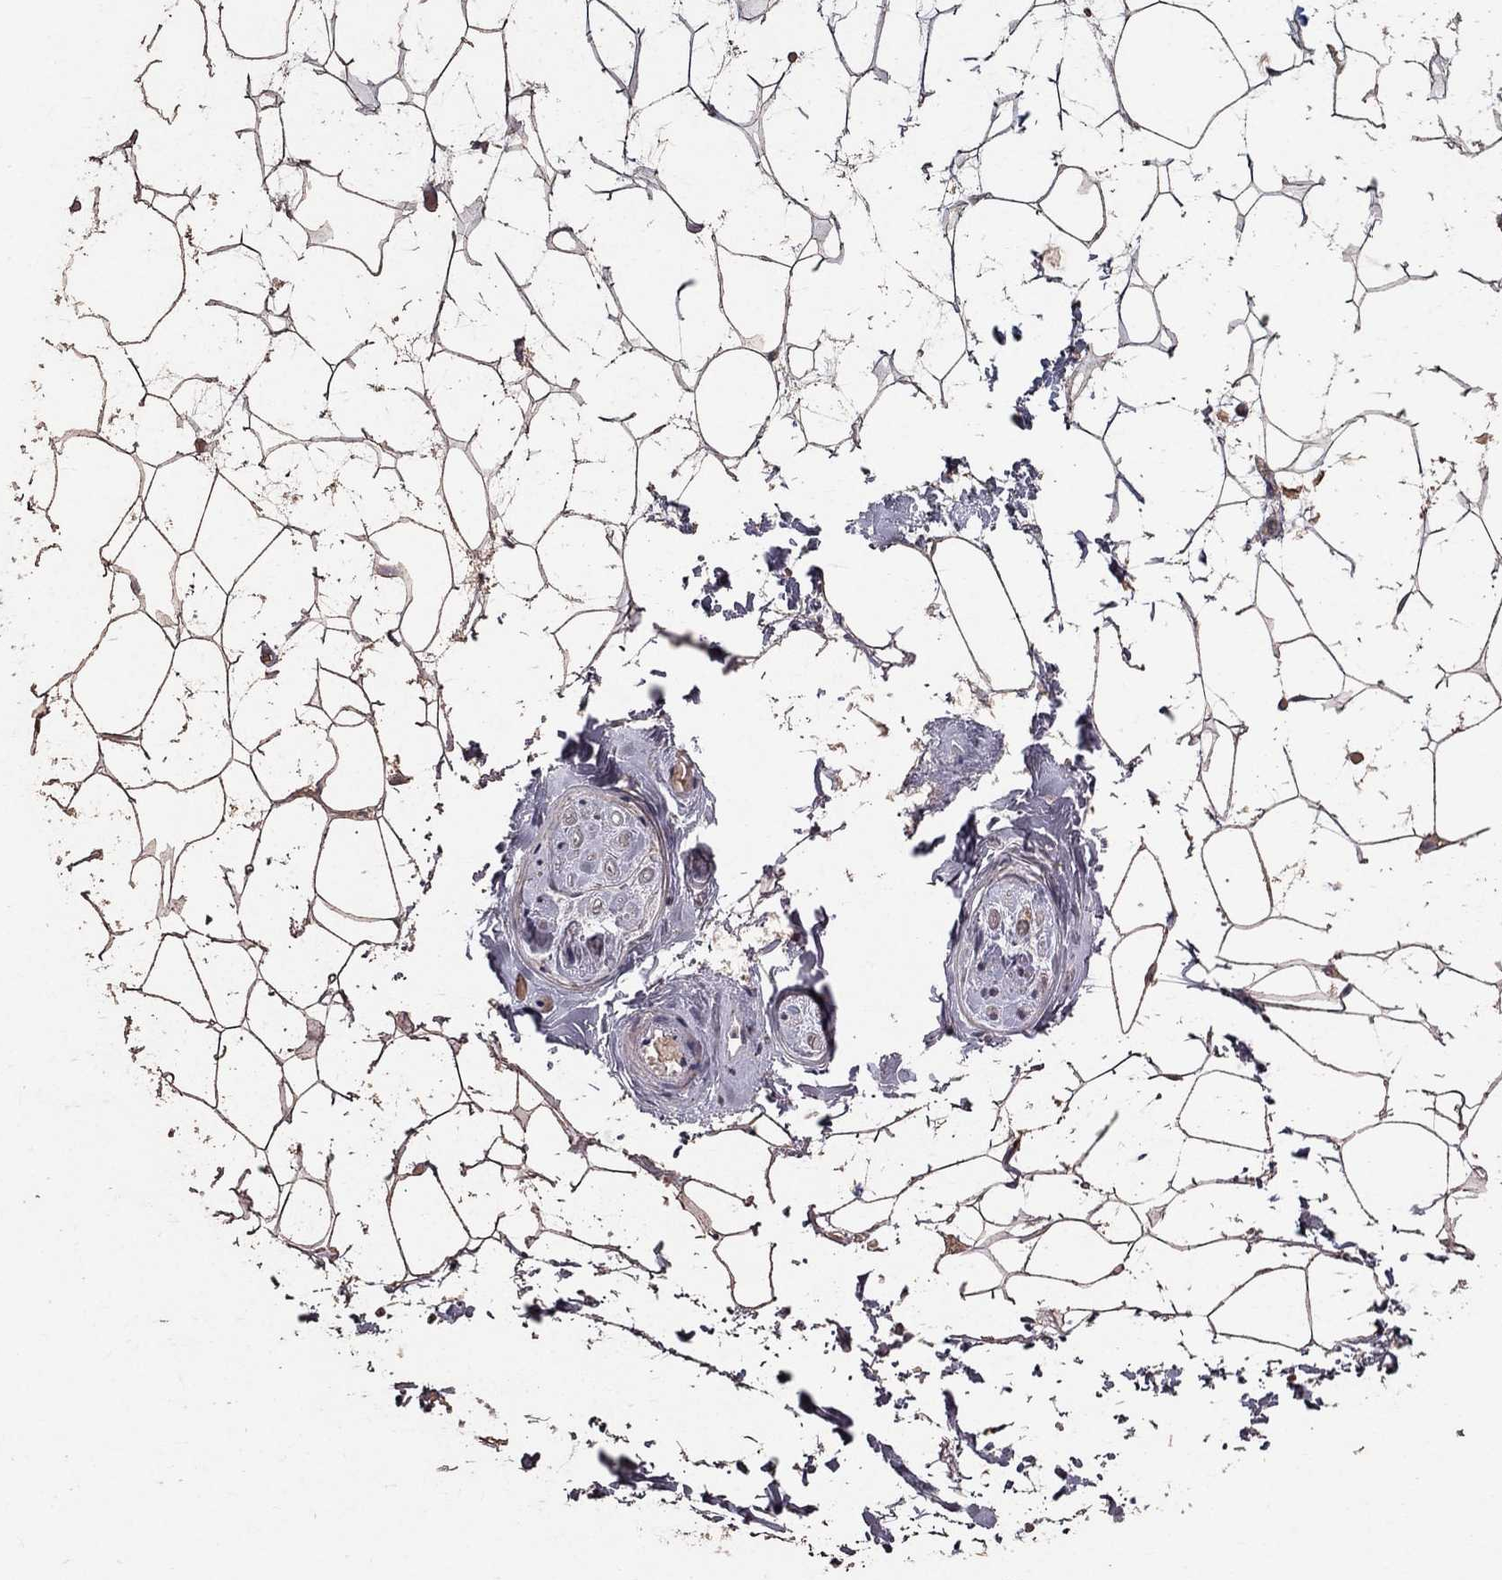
{"staining": {"intensity": "moderate", "quantity": ">75%", "location": "cytoplasmic/membranous"}, "tissue": "adipose tissue", "cell_type": "Adipocytes", "image_type": "normal", "snomed": [{"axis": "morphology", "description": "Normal tissue, NOS"}, {"axis": "topography", "description": "Skin"}, {"axis": "topography", "description": "Peripheral nerve tissue"}], "caption": "This image displays immunohistochemistry (IHC) staining of normal human adipose tissue, with medium moderate cytoplasmic/membranous positivity in approximately >75% of adipocytes.", "gene": "PROZ", "patient": {"sex": "female", "age": 56}}